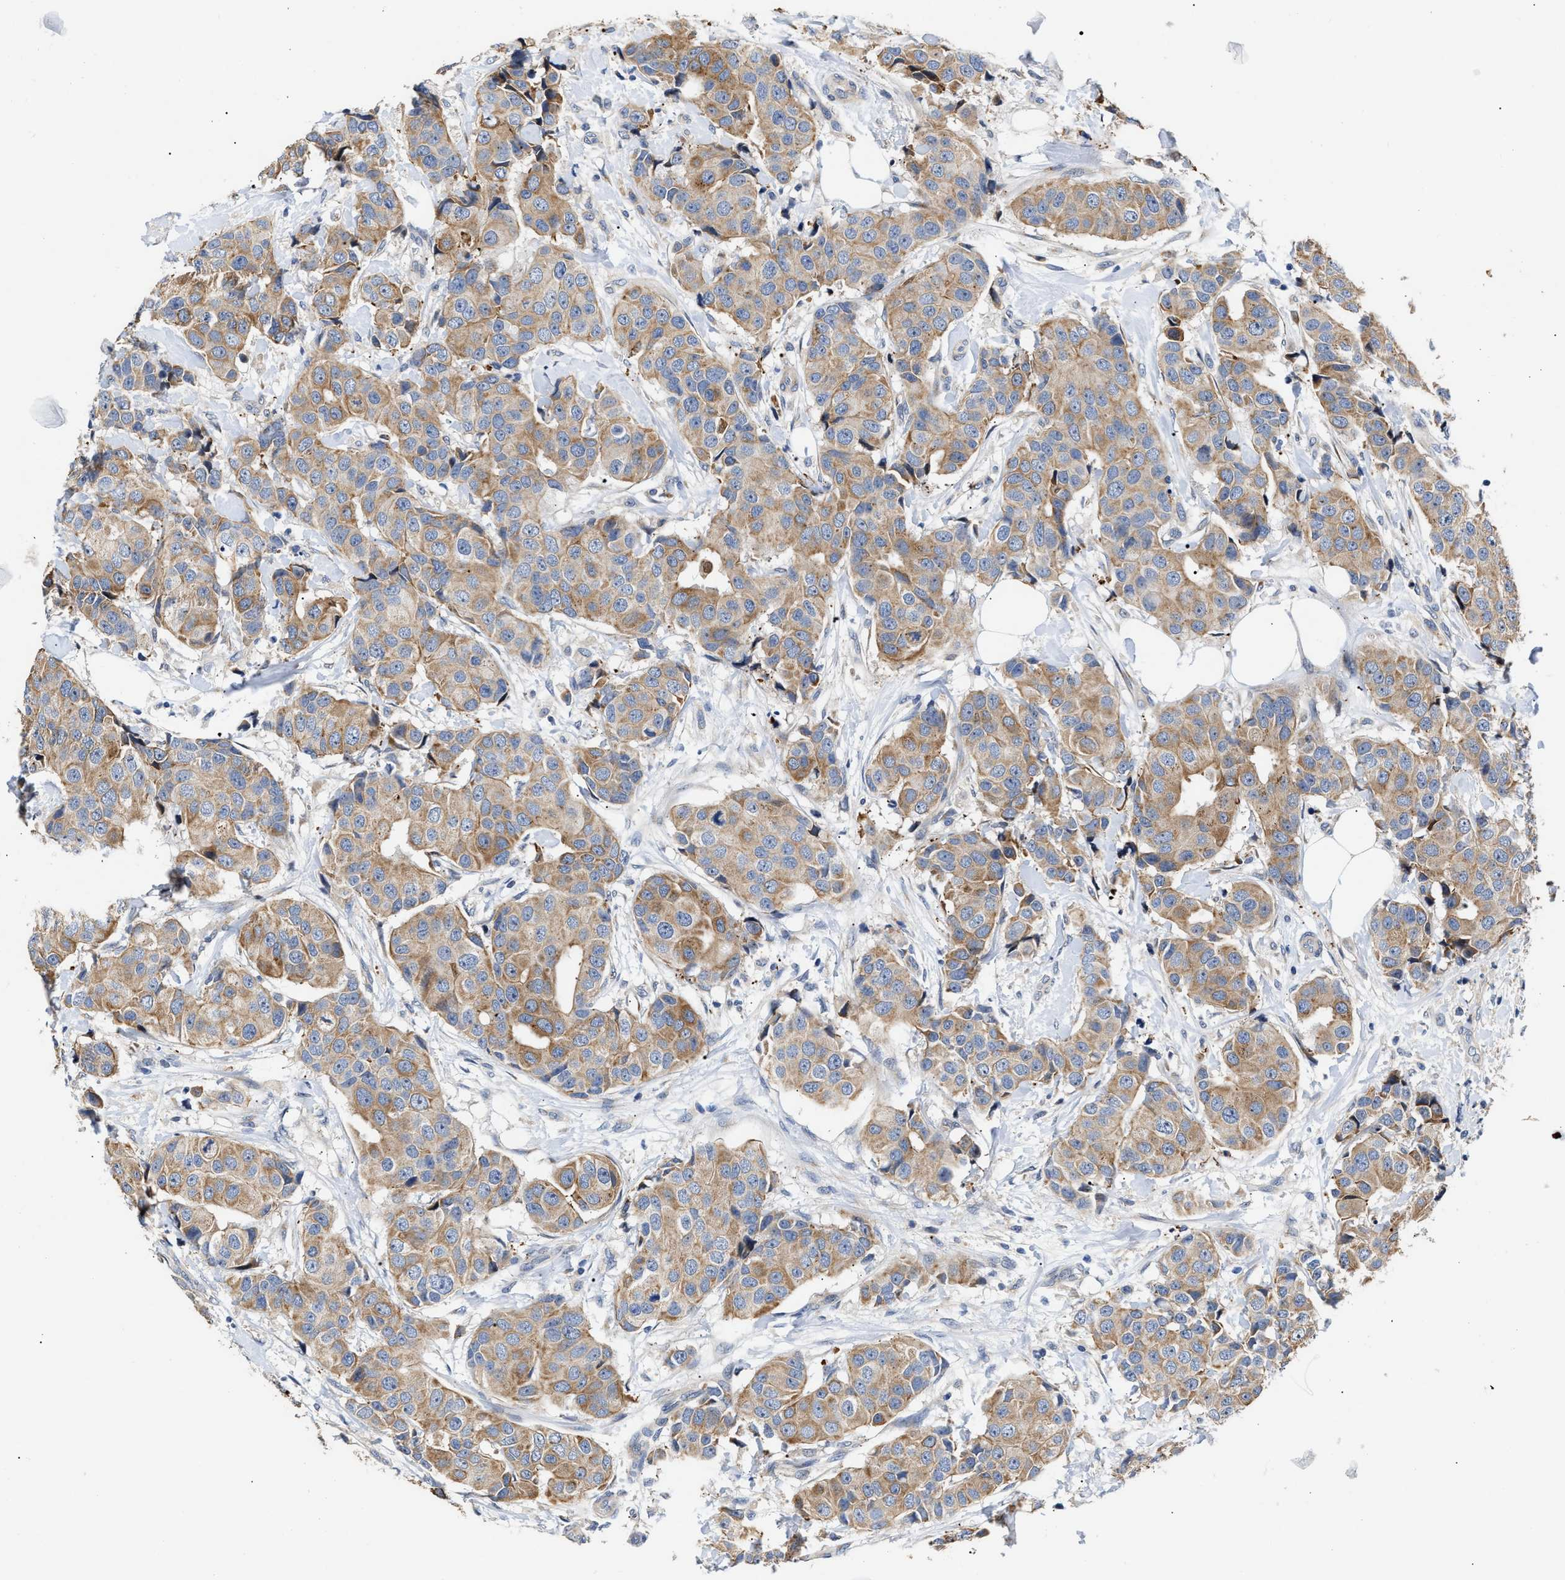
{"staining": {"intensity": "moderate", "quantity": "25%-75%", "location": "cytoplasmic/membranous"}, "tissue": "breast cancer", "cell_type": "Tumor cells", "image_type": "cancer", "snomed": [{"axis": "morphology", "description": "Normal tissue, NOS"}, {"axis": "morphology", "description": "Duct carcinoma"}, {"axis": "topography", "description": "Breast"}], "caption": "A brown stain highlights moderate cytoplasmic/membranous expression of a protein in breast cancer (invasive ductal carcinoma) tumor cells. (DAB IHC, brown staining for protein, blue staining for nuclei).", "gene": "CCDC146", "patient": {"sex": "female", "age": 39}}